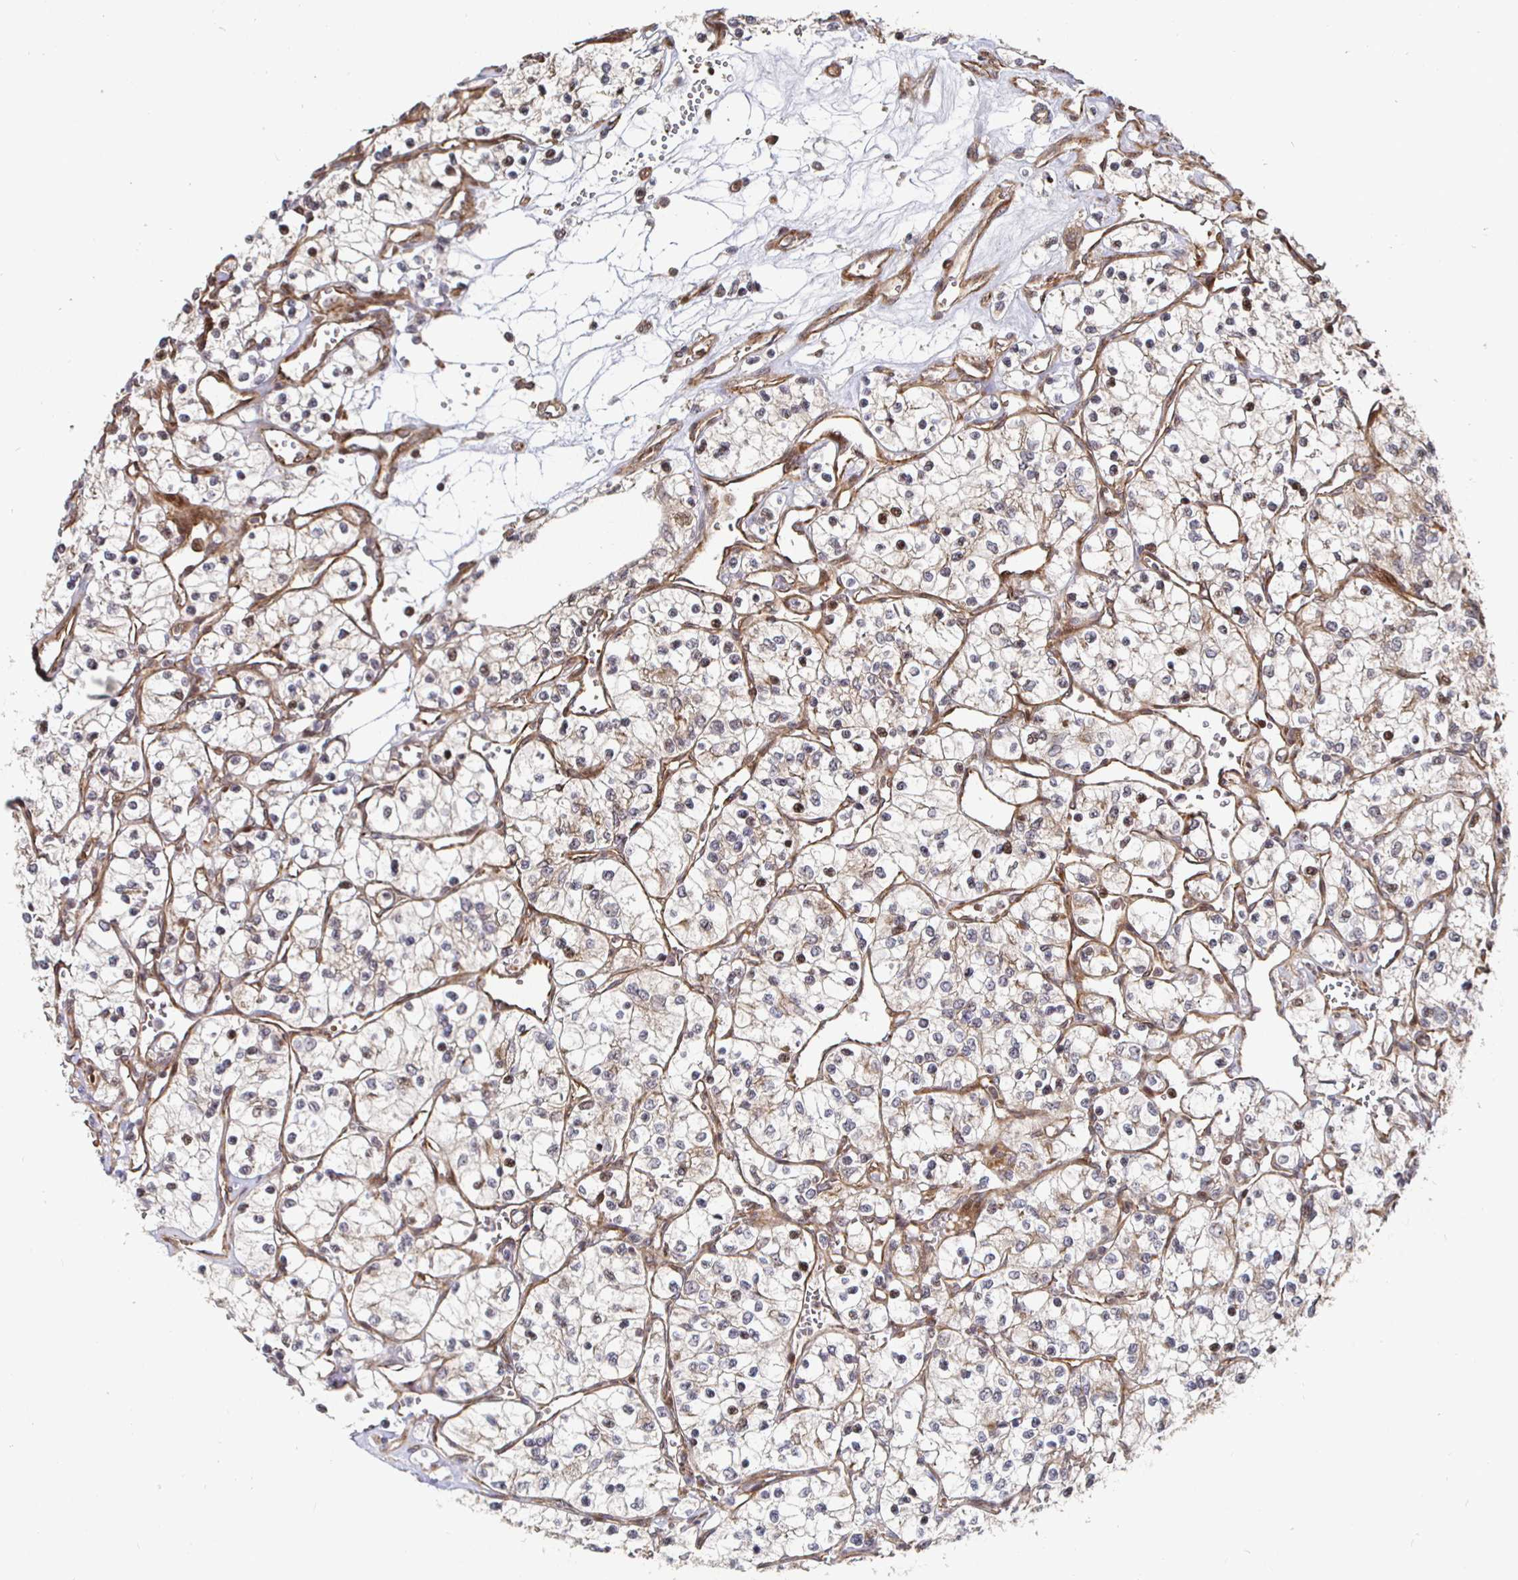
{"staining": {"intensity": "weak", "quantity": "<25%", "location": "cytoplasmic/membranous"}, "tissue": "renal cancer", "cell_type": "Tumor cells", "image_type": "cancer", "snomed": [{"axis": "morphology", "description": "Adenocarcinoma, NOS"}, {"axis": "topography", "description": "Kidney"}], "caption": "Immunohistochemistry (IHC) of adenocarcinoma (renal) exhibits no staining in tumor cells.", "gene": "TBKBP1", "patient": {"sex": "female", "age": 69}}